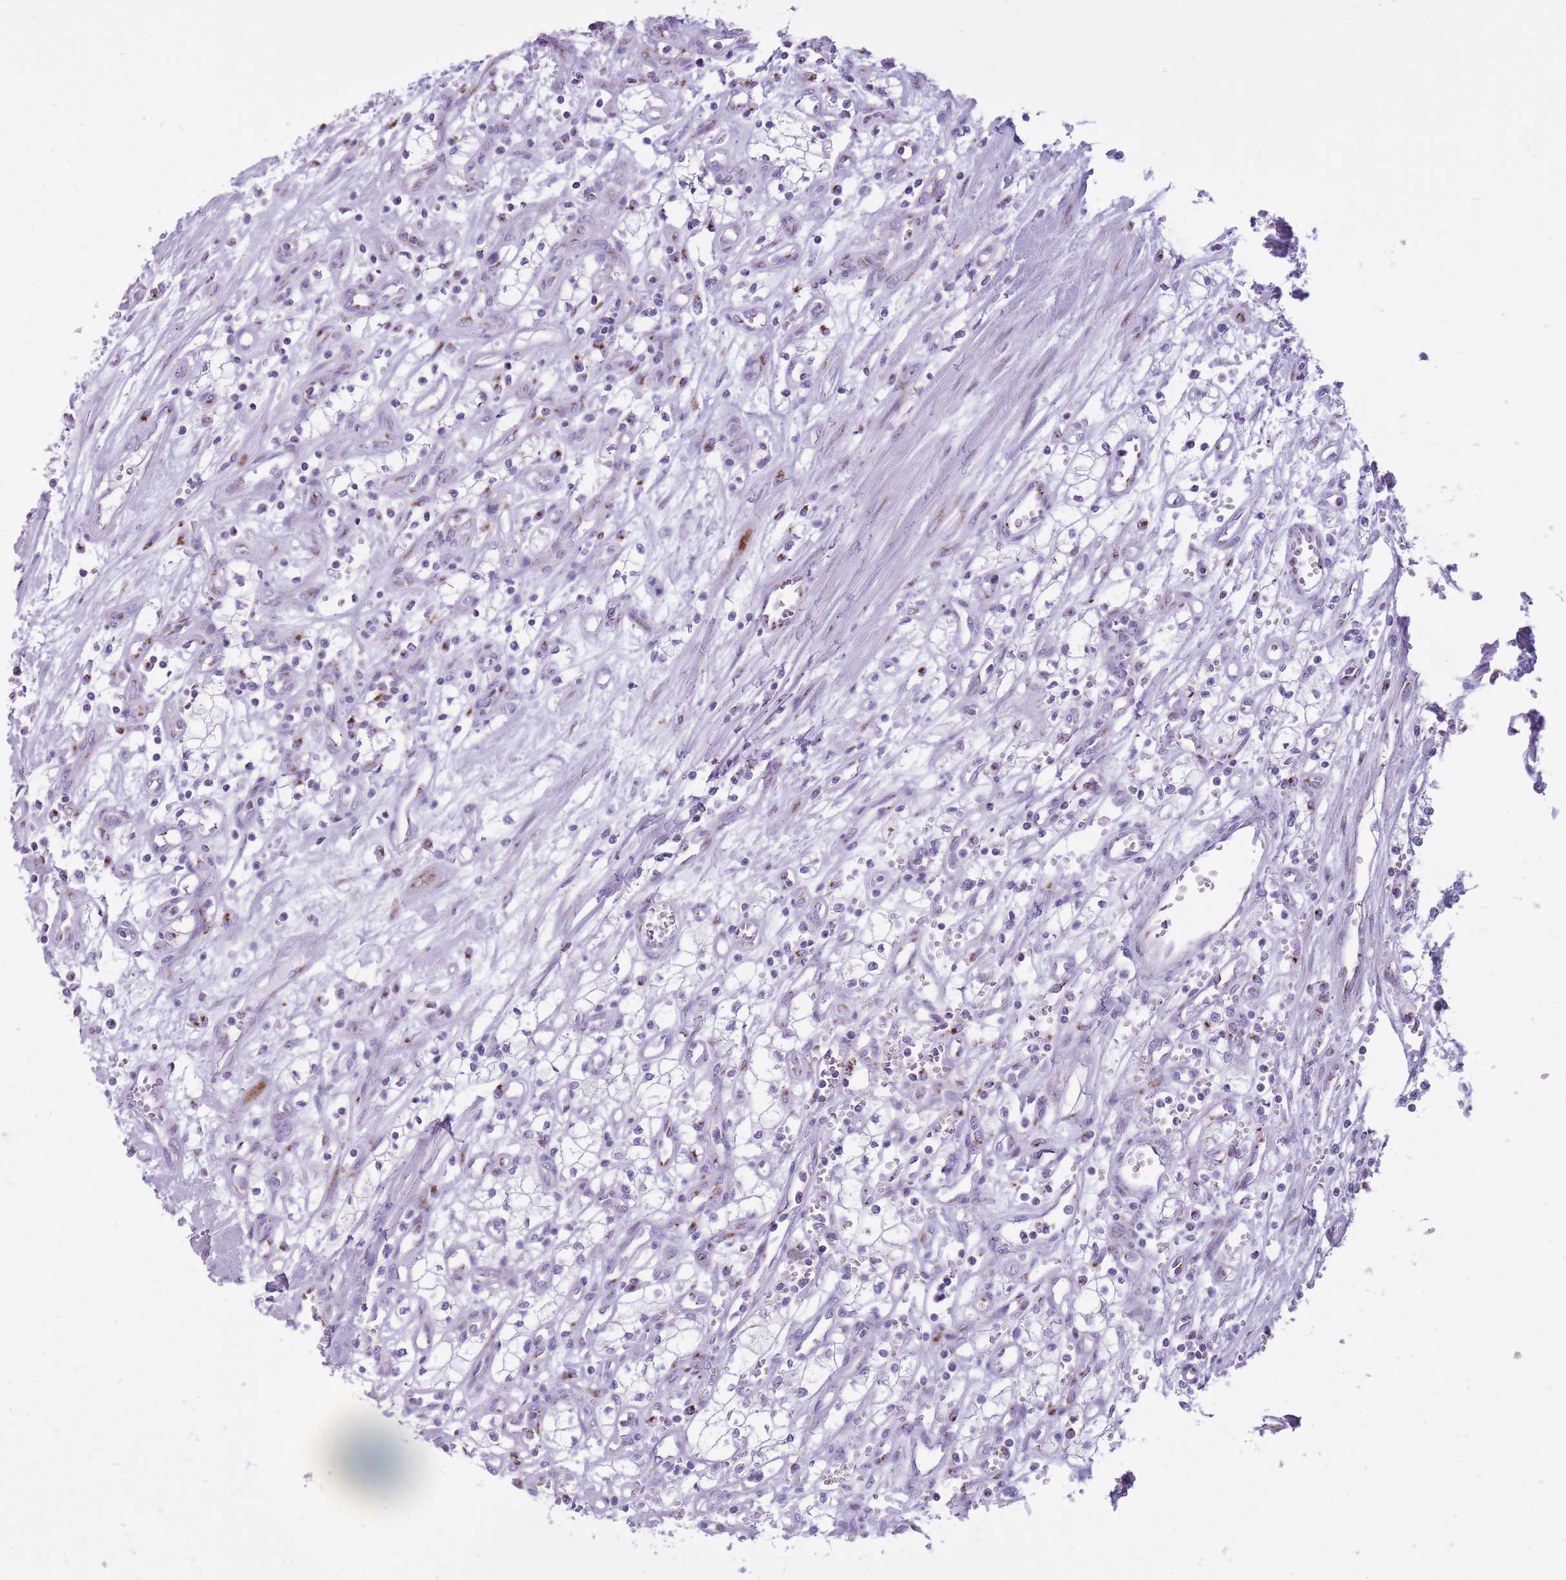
{"staining": {"intensity": "negative", "quantity": "none", "location": "none"}, "tissue": "renal cancer", "cell_type": "Tumor cells", "image_type": "cancer", "snomed": [{"axis": "morphology", "description": "Adenocarcinoma, NOS"}, {"axis": "topography", "description": "Kidney"}], "caption": "A high-resolution photomicrograph shows IHC staining of renal adenocarcinoma, which shows no significant staining in tumor cells. The staining is performed using DAB (3,3'-diaminobenzidine) brown chromogen with nuclei counter-stained in using hematoxylin.", "gene": "B4GALT2", "patient": {"sex": "male", "age": 59}}